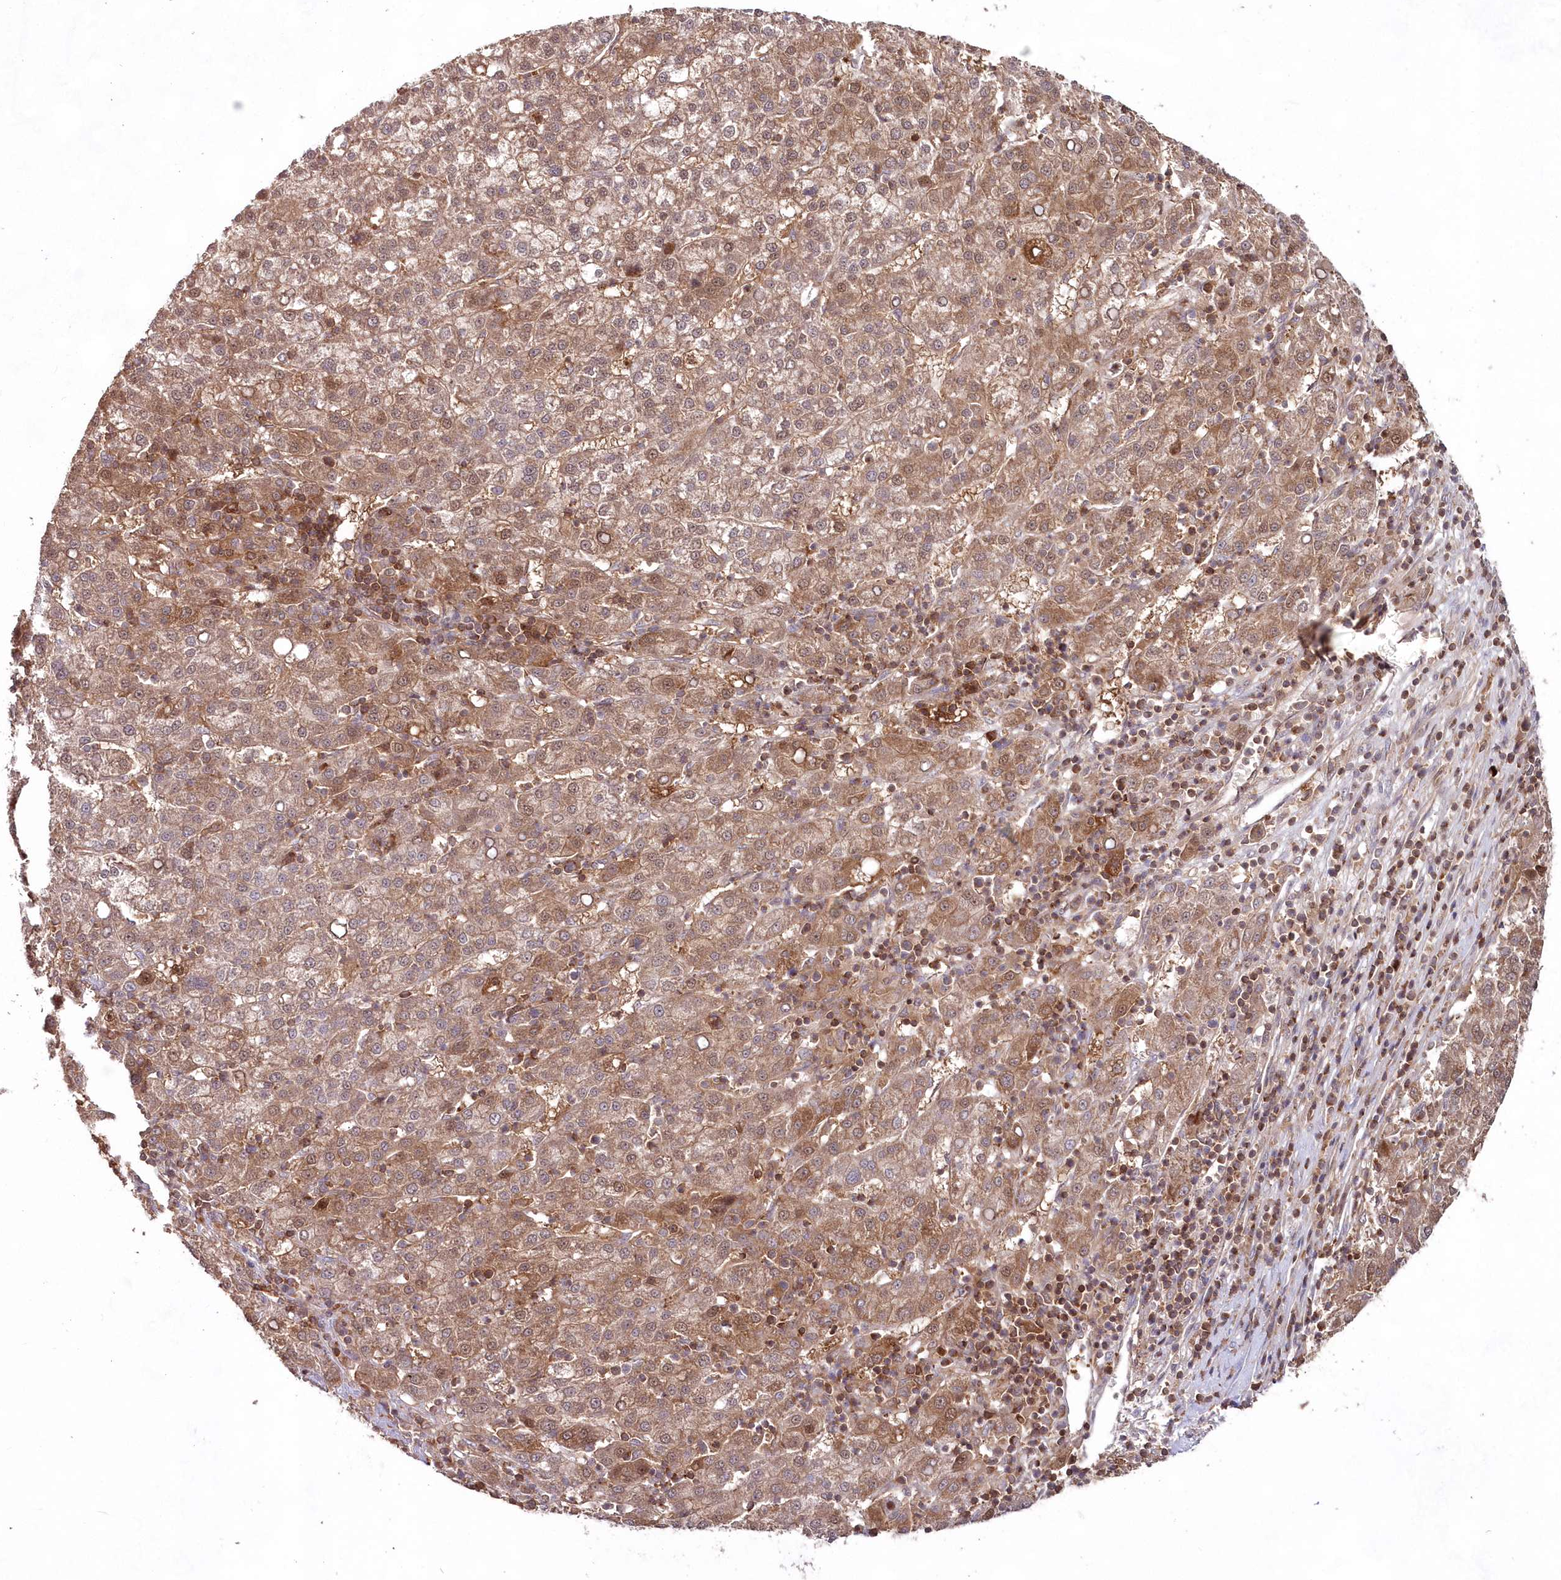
{"staining": {"intensity": "moderate", "quantity": ">75%", "location": "cytoplasmic/membranous"}, "tissue": "liver cancer", "cell_type": "Tumor cells", "image_type": "cancer", "snomed": [{"axis": "morphology", "description": "Carcinoma, Hepatocellular, NOS"}, {"axis": "topography", "description": "Liver"}], "caption": "The photomicrograph shows immunohistochemical staining of liver hepatocellular carcinoma. There is moderate cytoplasmic/membranous expression is seen in about >75% of tumor cells.", "gene": "IMPA1", "patient": {"sex": "female", "age": 58}}